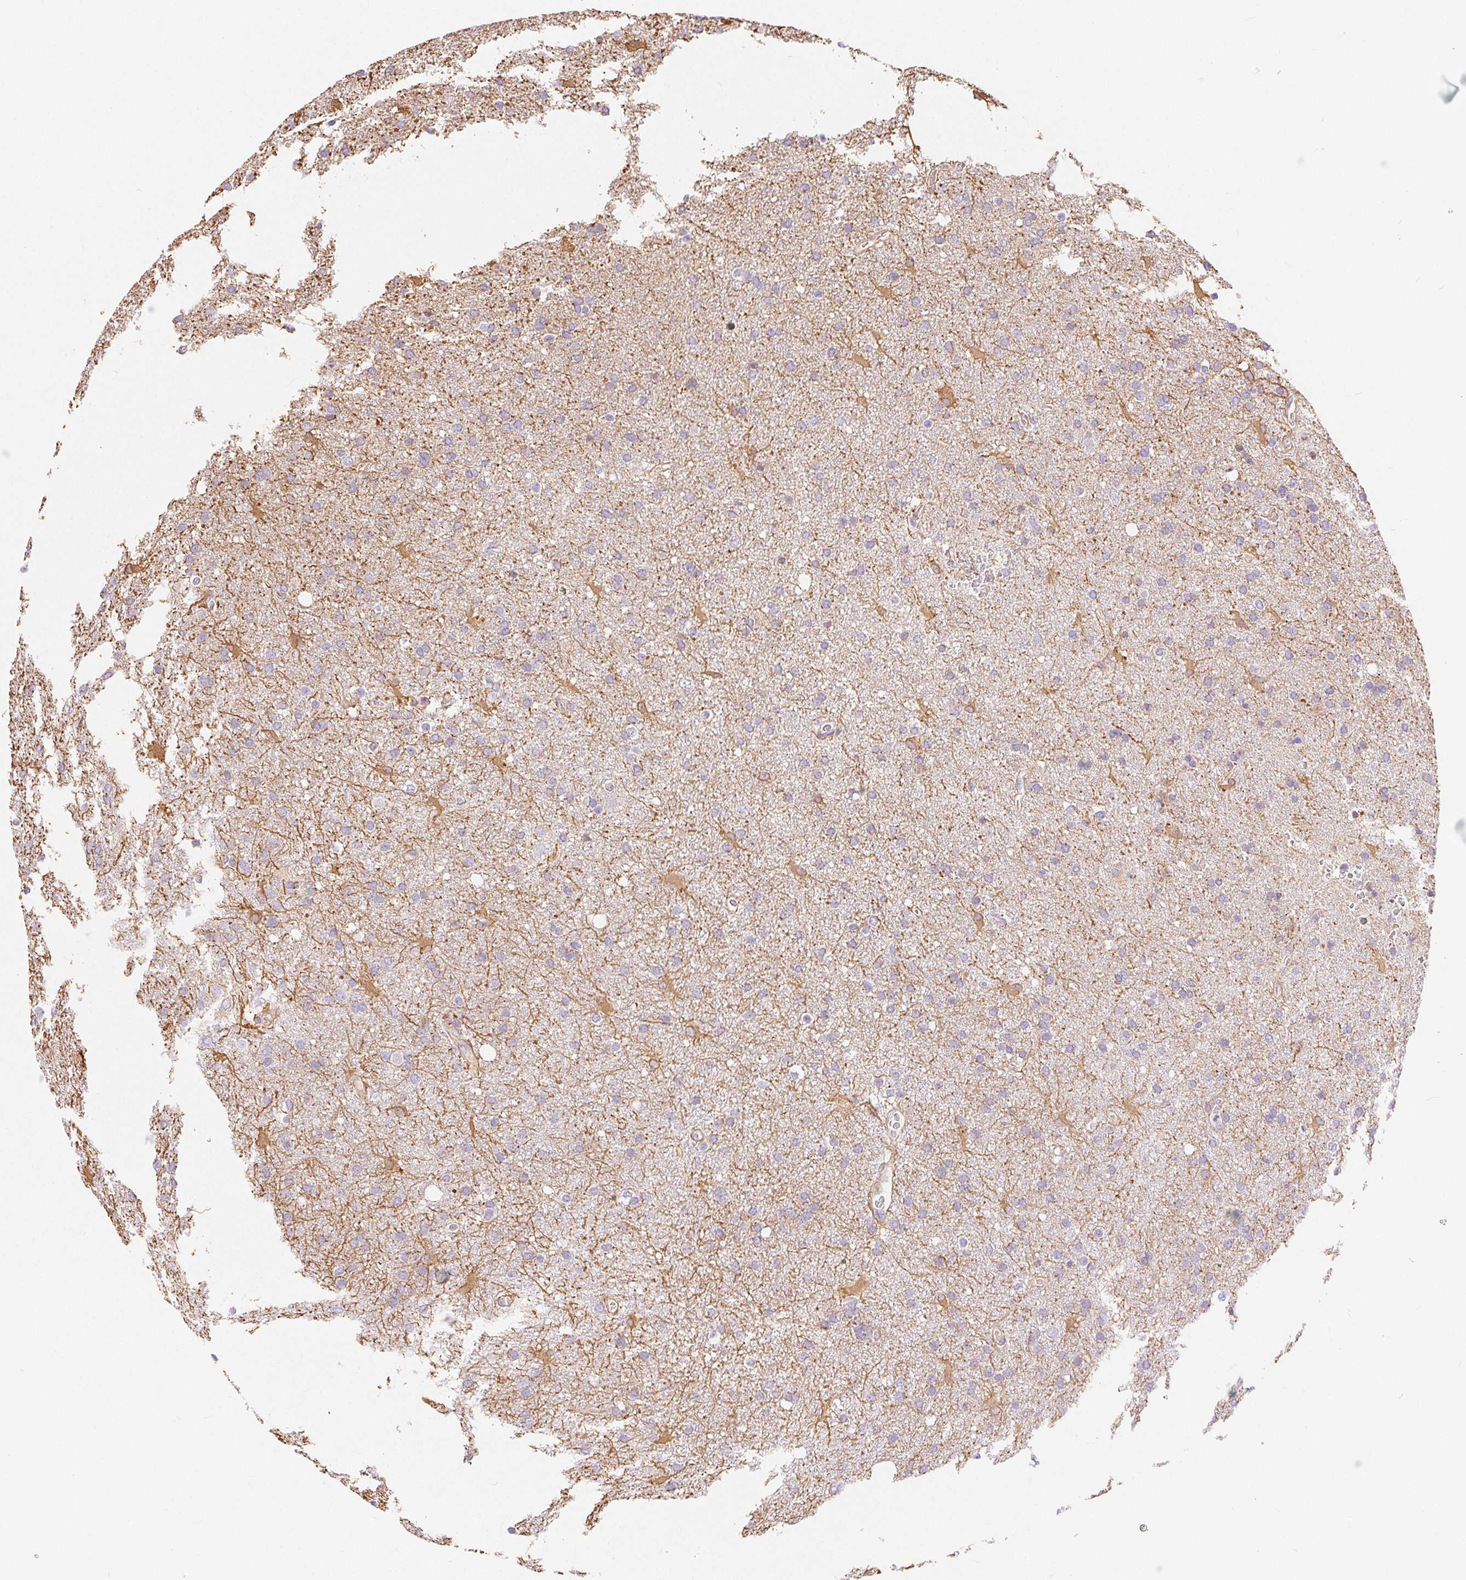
{"staining": {"intensity": "moderate", "quantity": "<25%", "location": "cytoplasmic/membranous"}, "tissue": "glioma", "cell_type": "Tumor cells", "image_type": "cancer", "snomed": [{"axis": "morphology", "description": "Glioma, malignant, Low grade"}, {"axis": "topography", "description": "Brain"}], "caption": "Immunohistochemistry of human glioma exhibits low levels of moderate cytoplasmic/membranous positivity in about <25% of tumor cells.", "gene": "GFAP", "patient": {"sex": "male", "age": 66}}